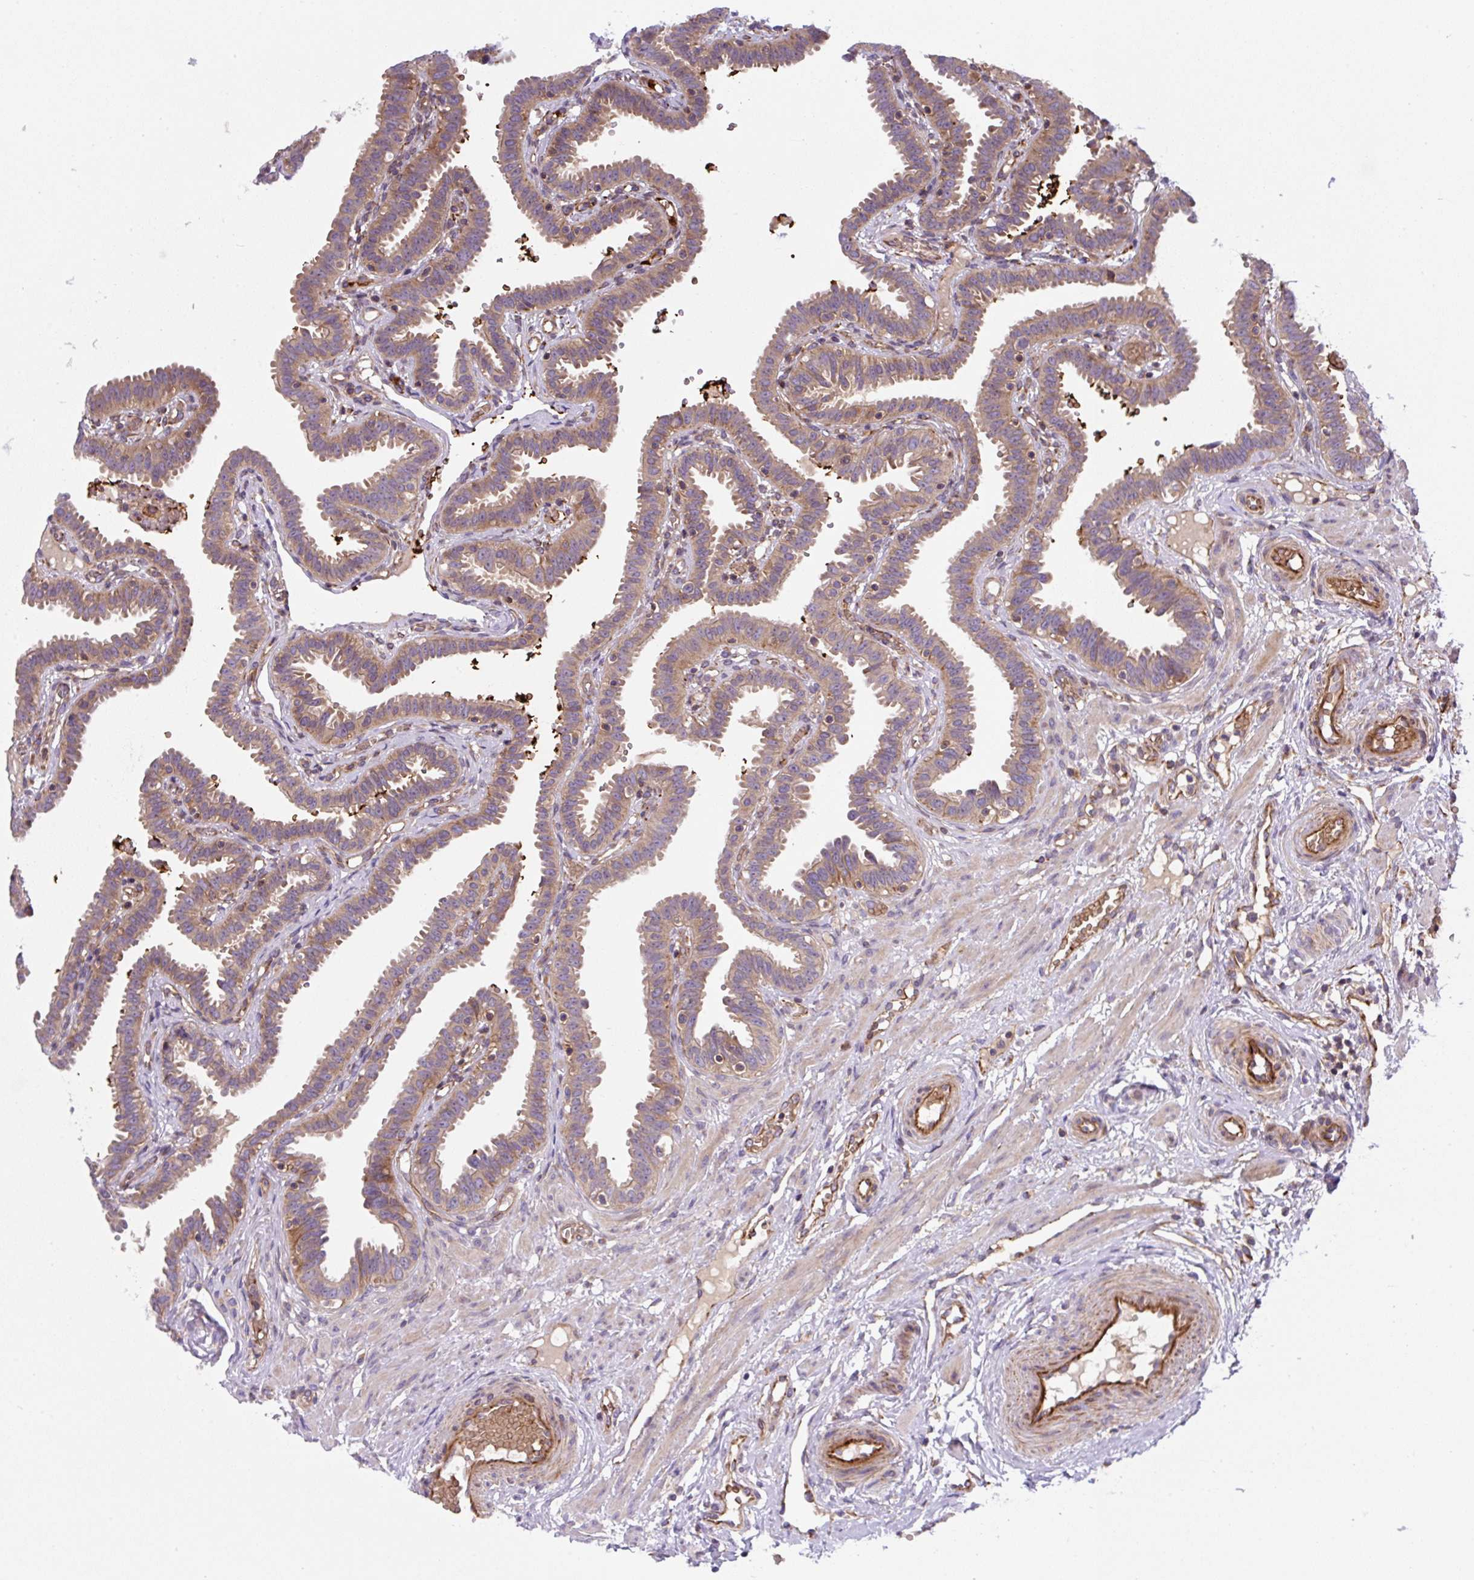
{"staining": {"intensity": "moderate", "quantity": "25%-75%", "location": "cytoplasmic/membranous"}, "tissue": "fallopian tube", "cell_type": "Glandular cells", "image_type": "normal", "snomed": [{"axis": "morphology", "description": "Normal tissue, NOS"}, {"axis": "topography", "description": "Fallopian tube"}], "caption": "A brown stain labels moderate cytoplasmic/membranous staining of a protein in glandular cells of normal human fallopian tube. (IHC, brightfield microscopy, high magnification).", "gene": "APOBEC3D", "patient": {"sex": "female", "age": 37}}